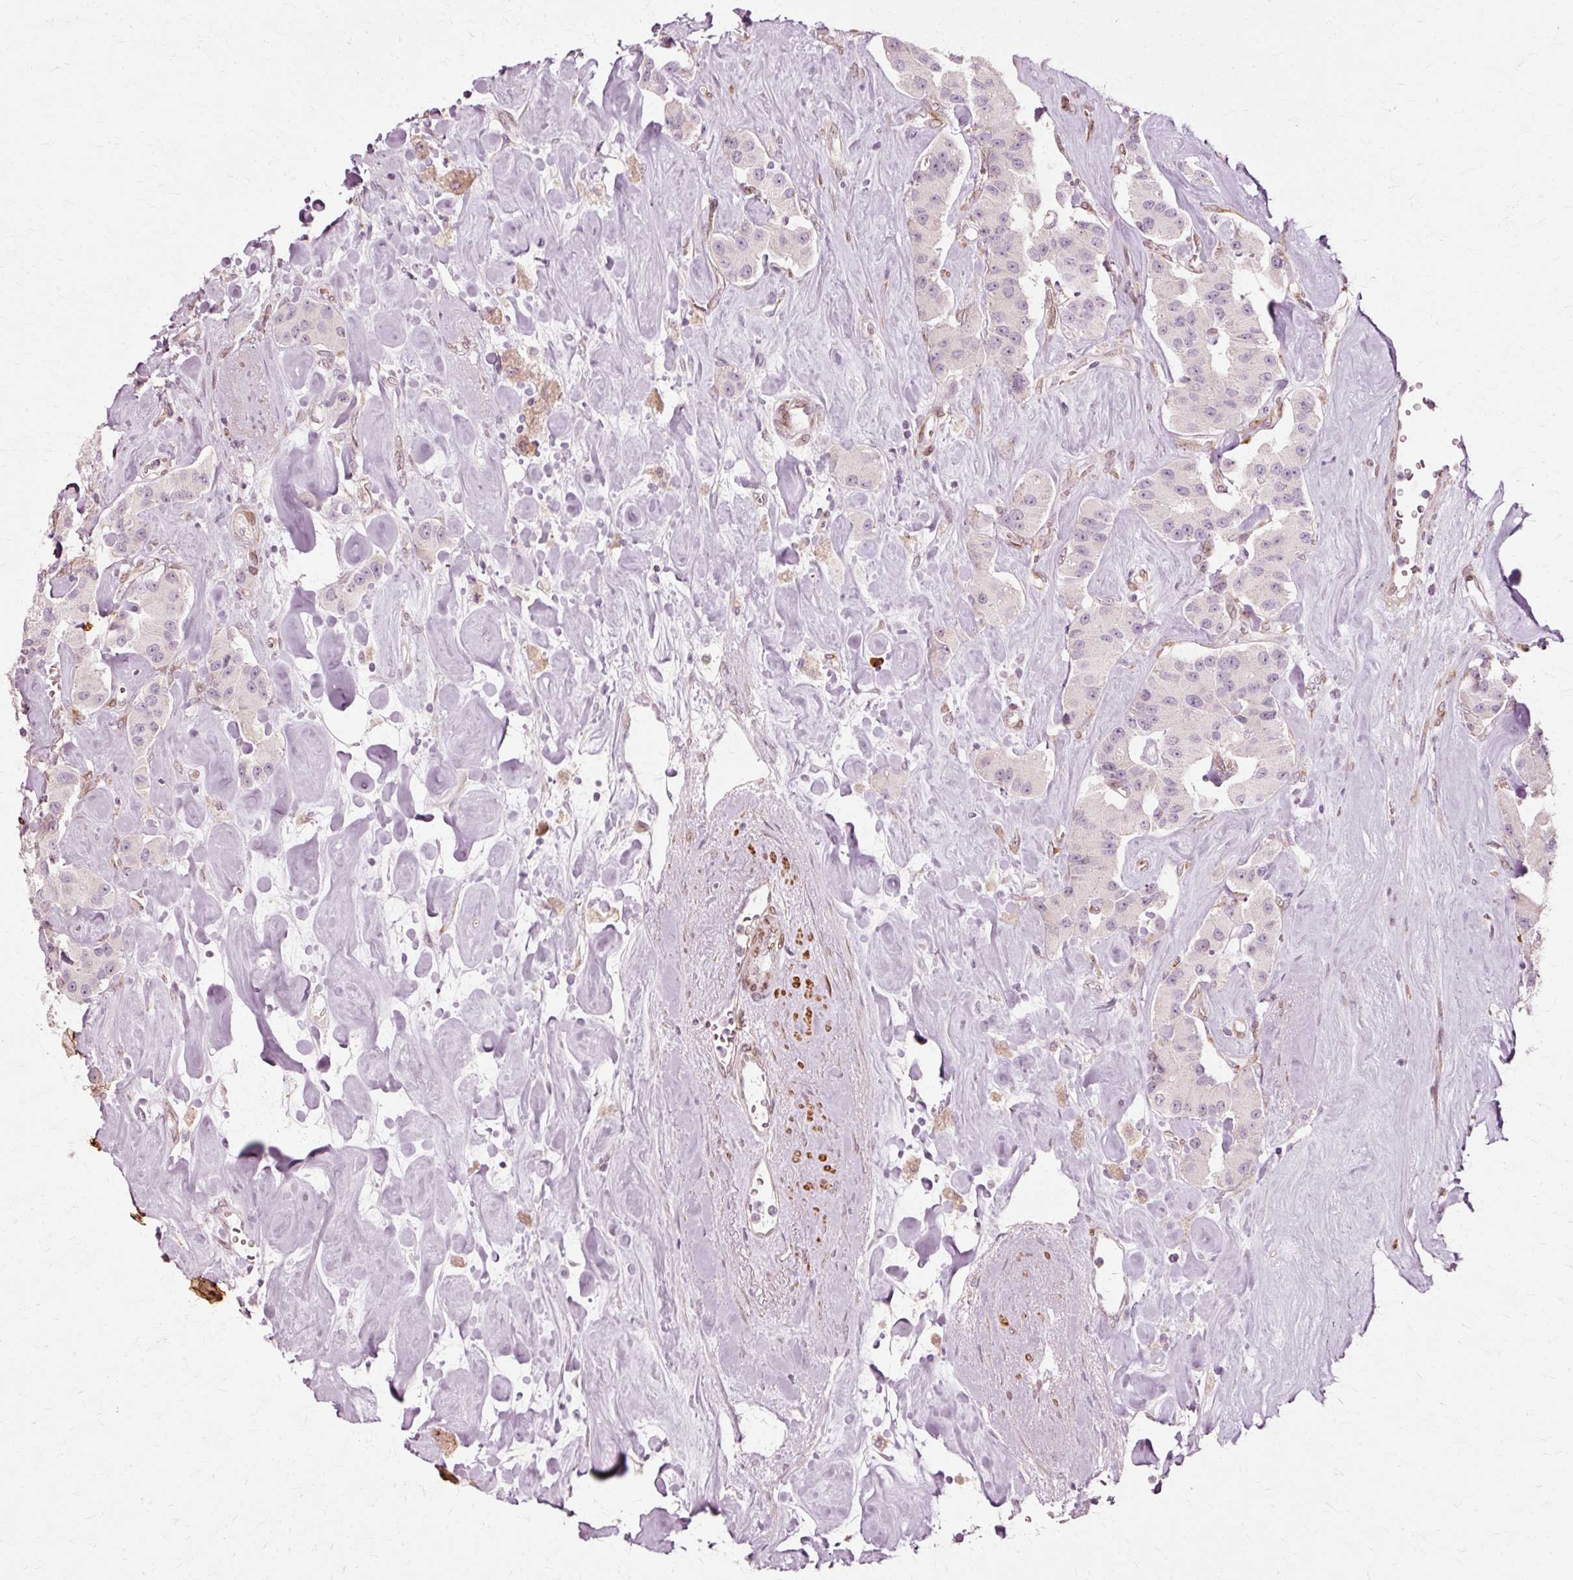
{"staining": {"intensity": "negative", "quantity": "none", "location": "none"}, "tissue": "carcinoid", "cell_type": "Tumor cells", "image_type": "cancer", "snomed": [{"axis": "morphology", "description": "Carcinoid, malignant, NOS"}, {"axis": "topography", "description": "Pancreas"}], "caption": "IHC of carcinoid demonstrates no positivity in tumor cells.", "gene": "RGPD5", "patient": {"sex": "male", "age": 41}}